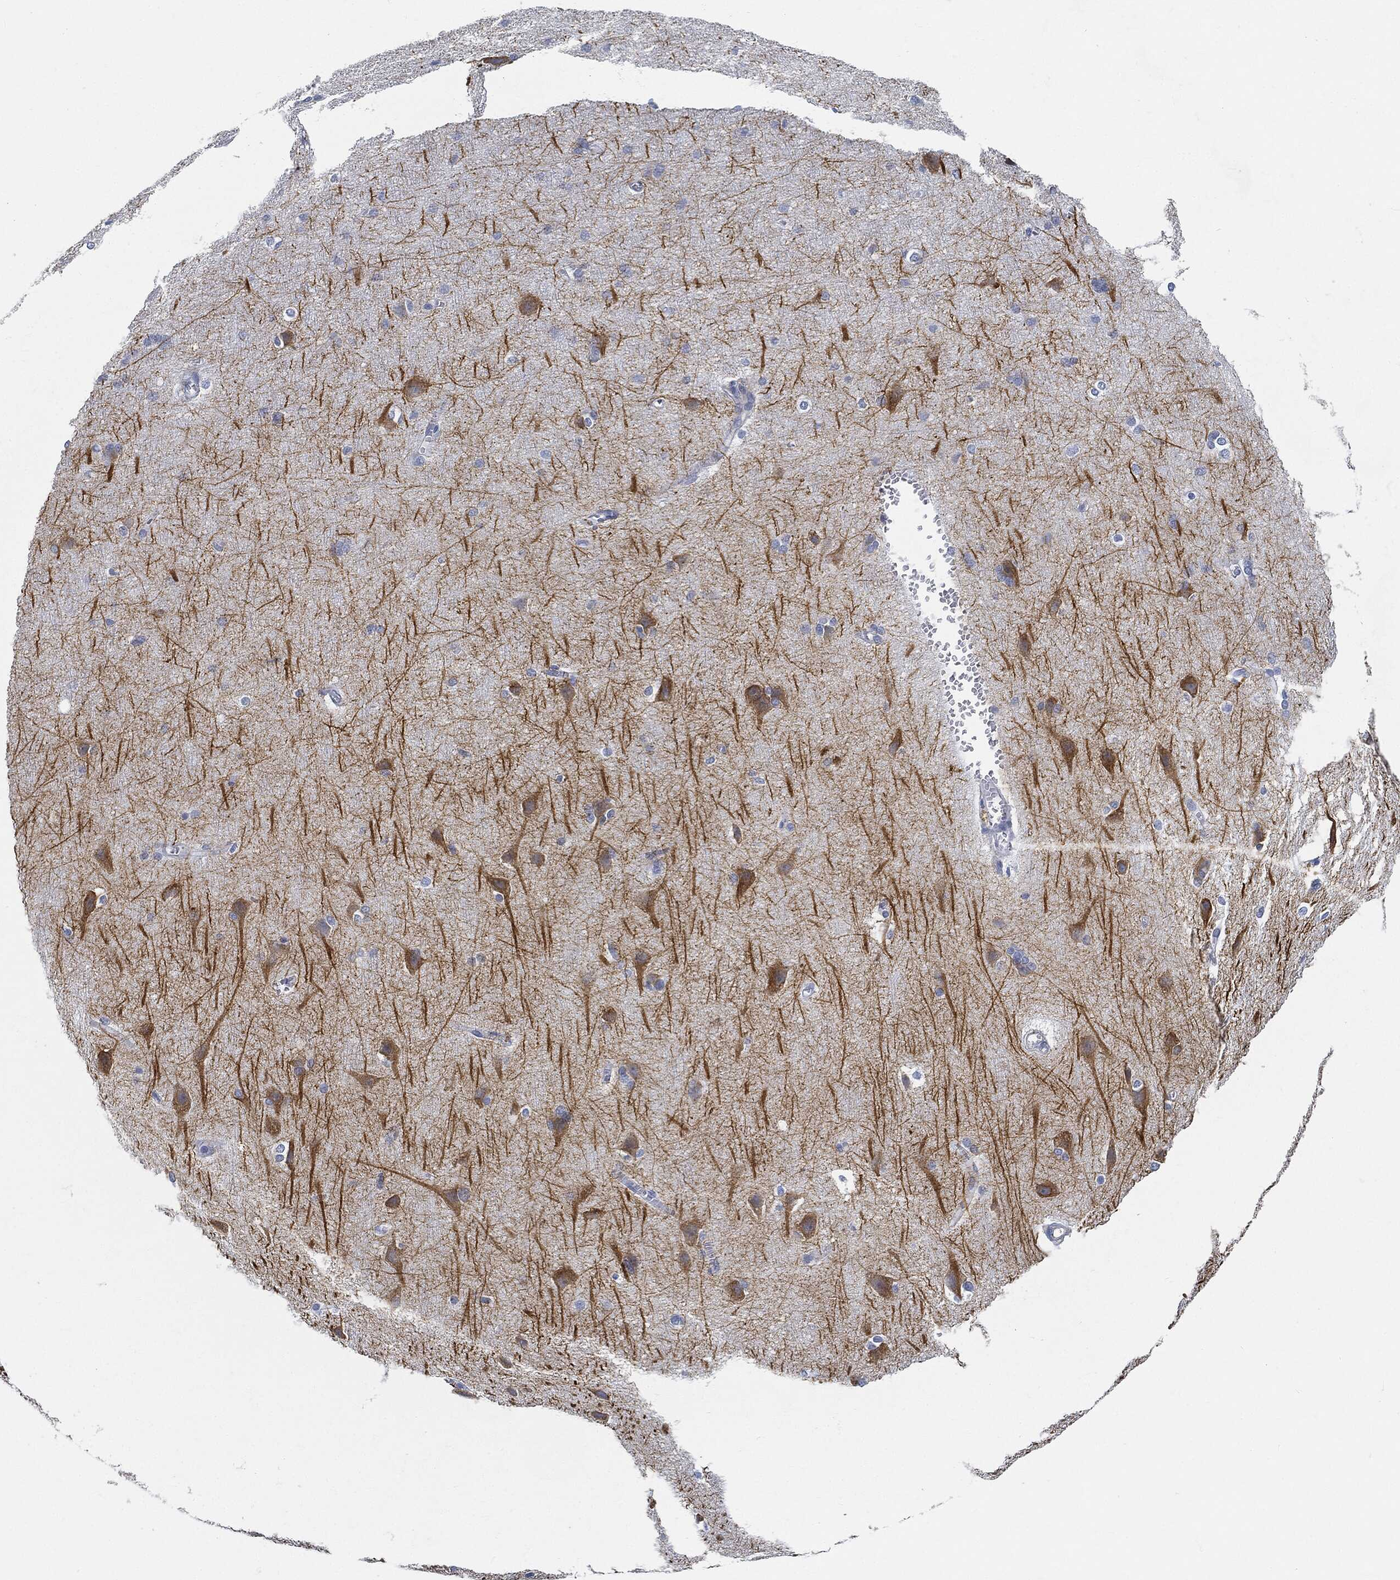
{"staining": {"intensity": "negative", "quantity": "none", "location": "none"}, "tissue": "cerebral cortex", "cell_type": "Endothelial cells", "image_type": "normal", "snomed": [{"axis": "morphology", "description": "Normal tissue, NOS"}, {"axis": "topography", "description": "Cerebral cortex"}], "caption": "Immunohistochemical staining of normal cerebral cortex shows no significant staining in endothelial cells.", "gene": "IGLV6", "patient": {"sex": "male", "age": 37}}